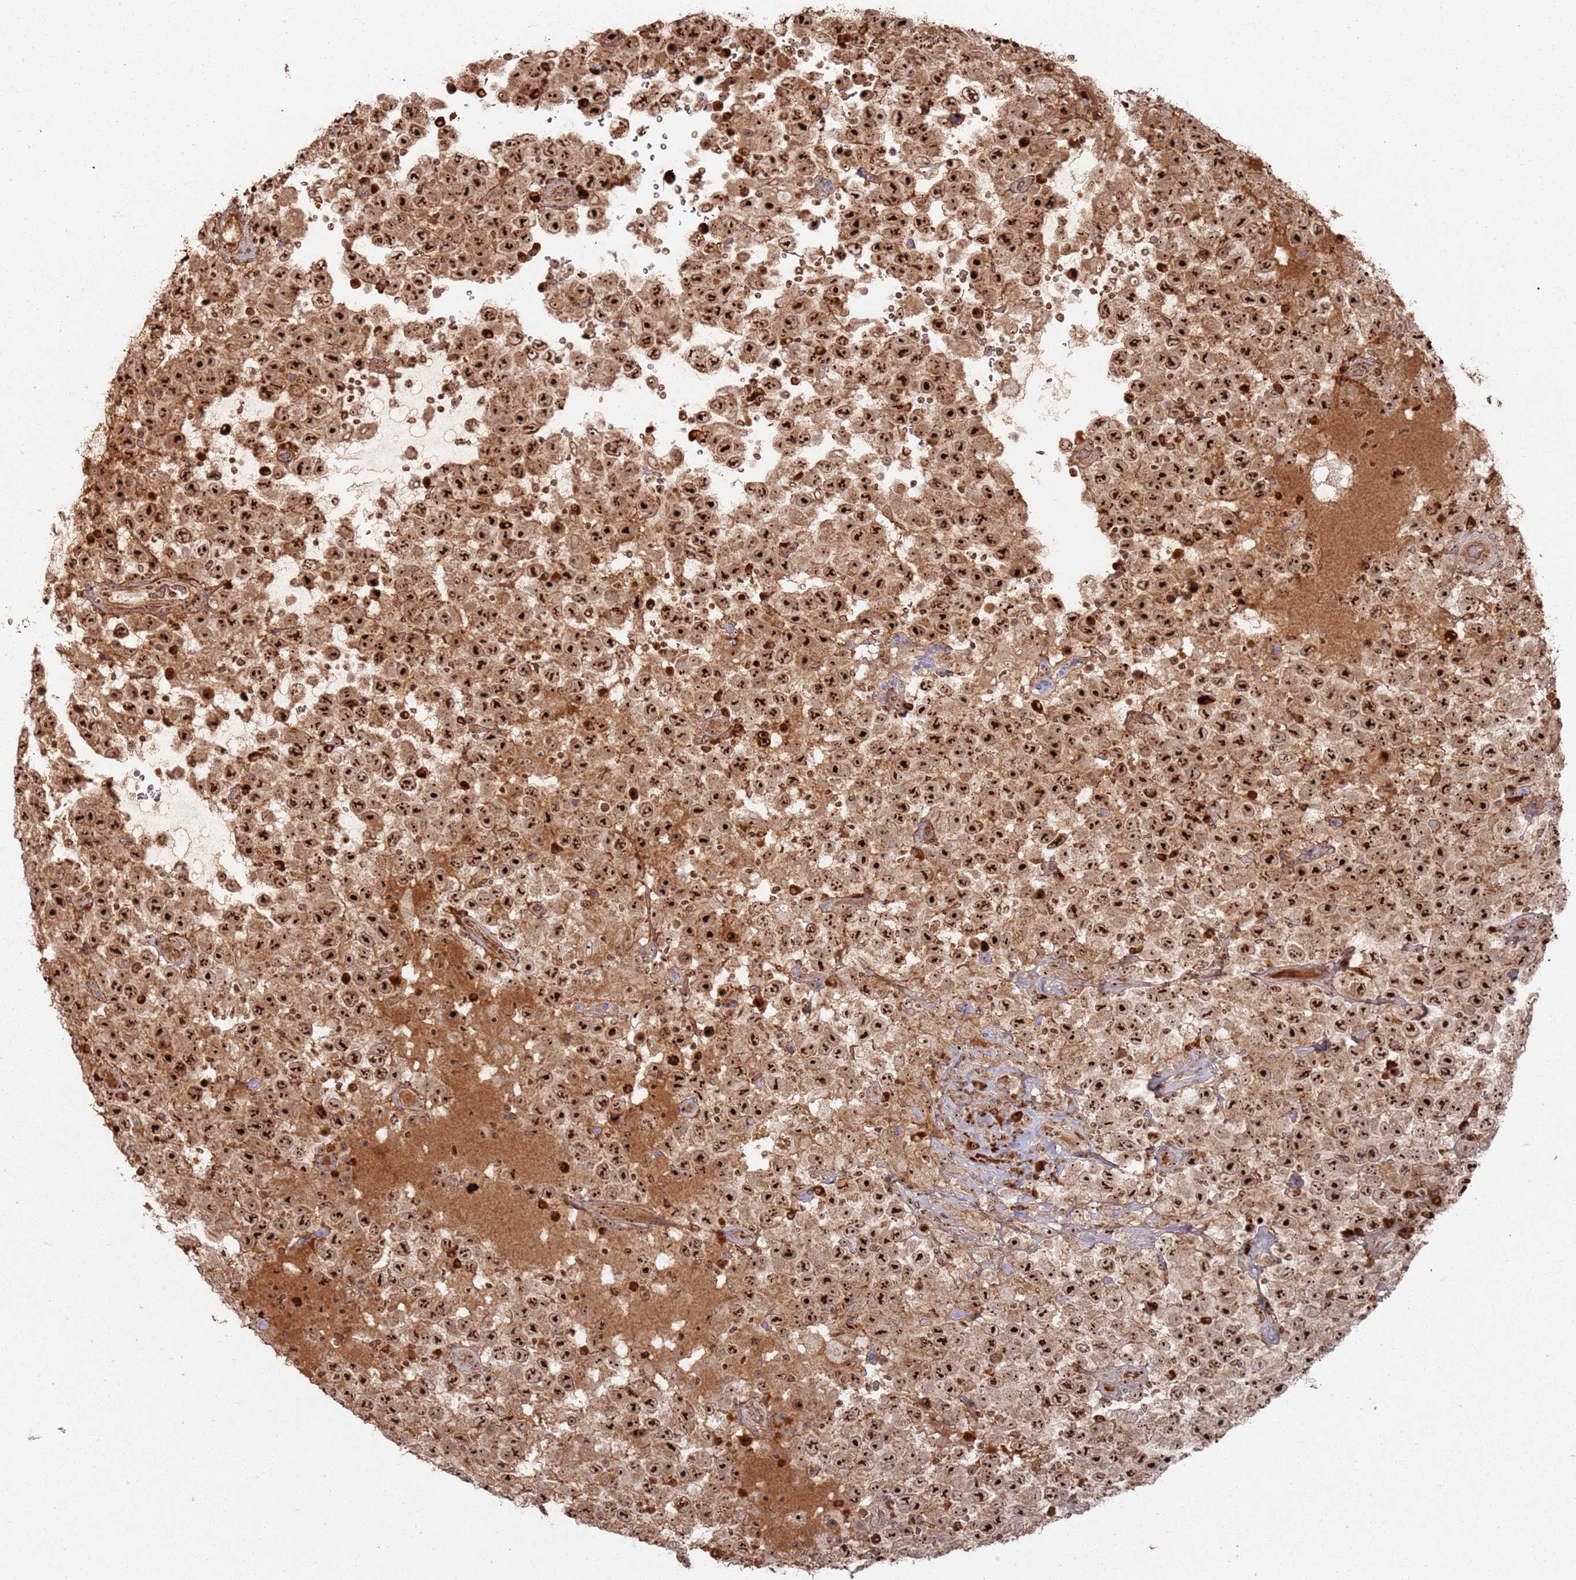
{"staining": {"intensity": "strong", "quantity": ">75%", "location": "nuclear"}, "tissue": "testis cancer", "cell_type": "Tumor cells", "image_type": "cancer", "snomed": [{"axis": "morphology", "description": "Seminoma, NOS"}, {"axis": "topography", "description": "Testis"}], "caption": "Immunohistochemistry of human testis seminoma demonstrates high levels of strong nuclear expression in about >75% of tumor cells. Using DAB (3,3'-diaminobenzidine) (brown) and hematoxylin (blue) stains, captured at high magnification using brightfield microscopy.", "gene": "UTP11", "patient": {"sex": "male", "age": 41}}